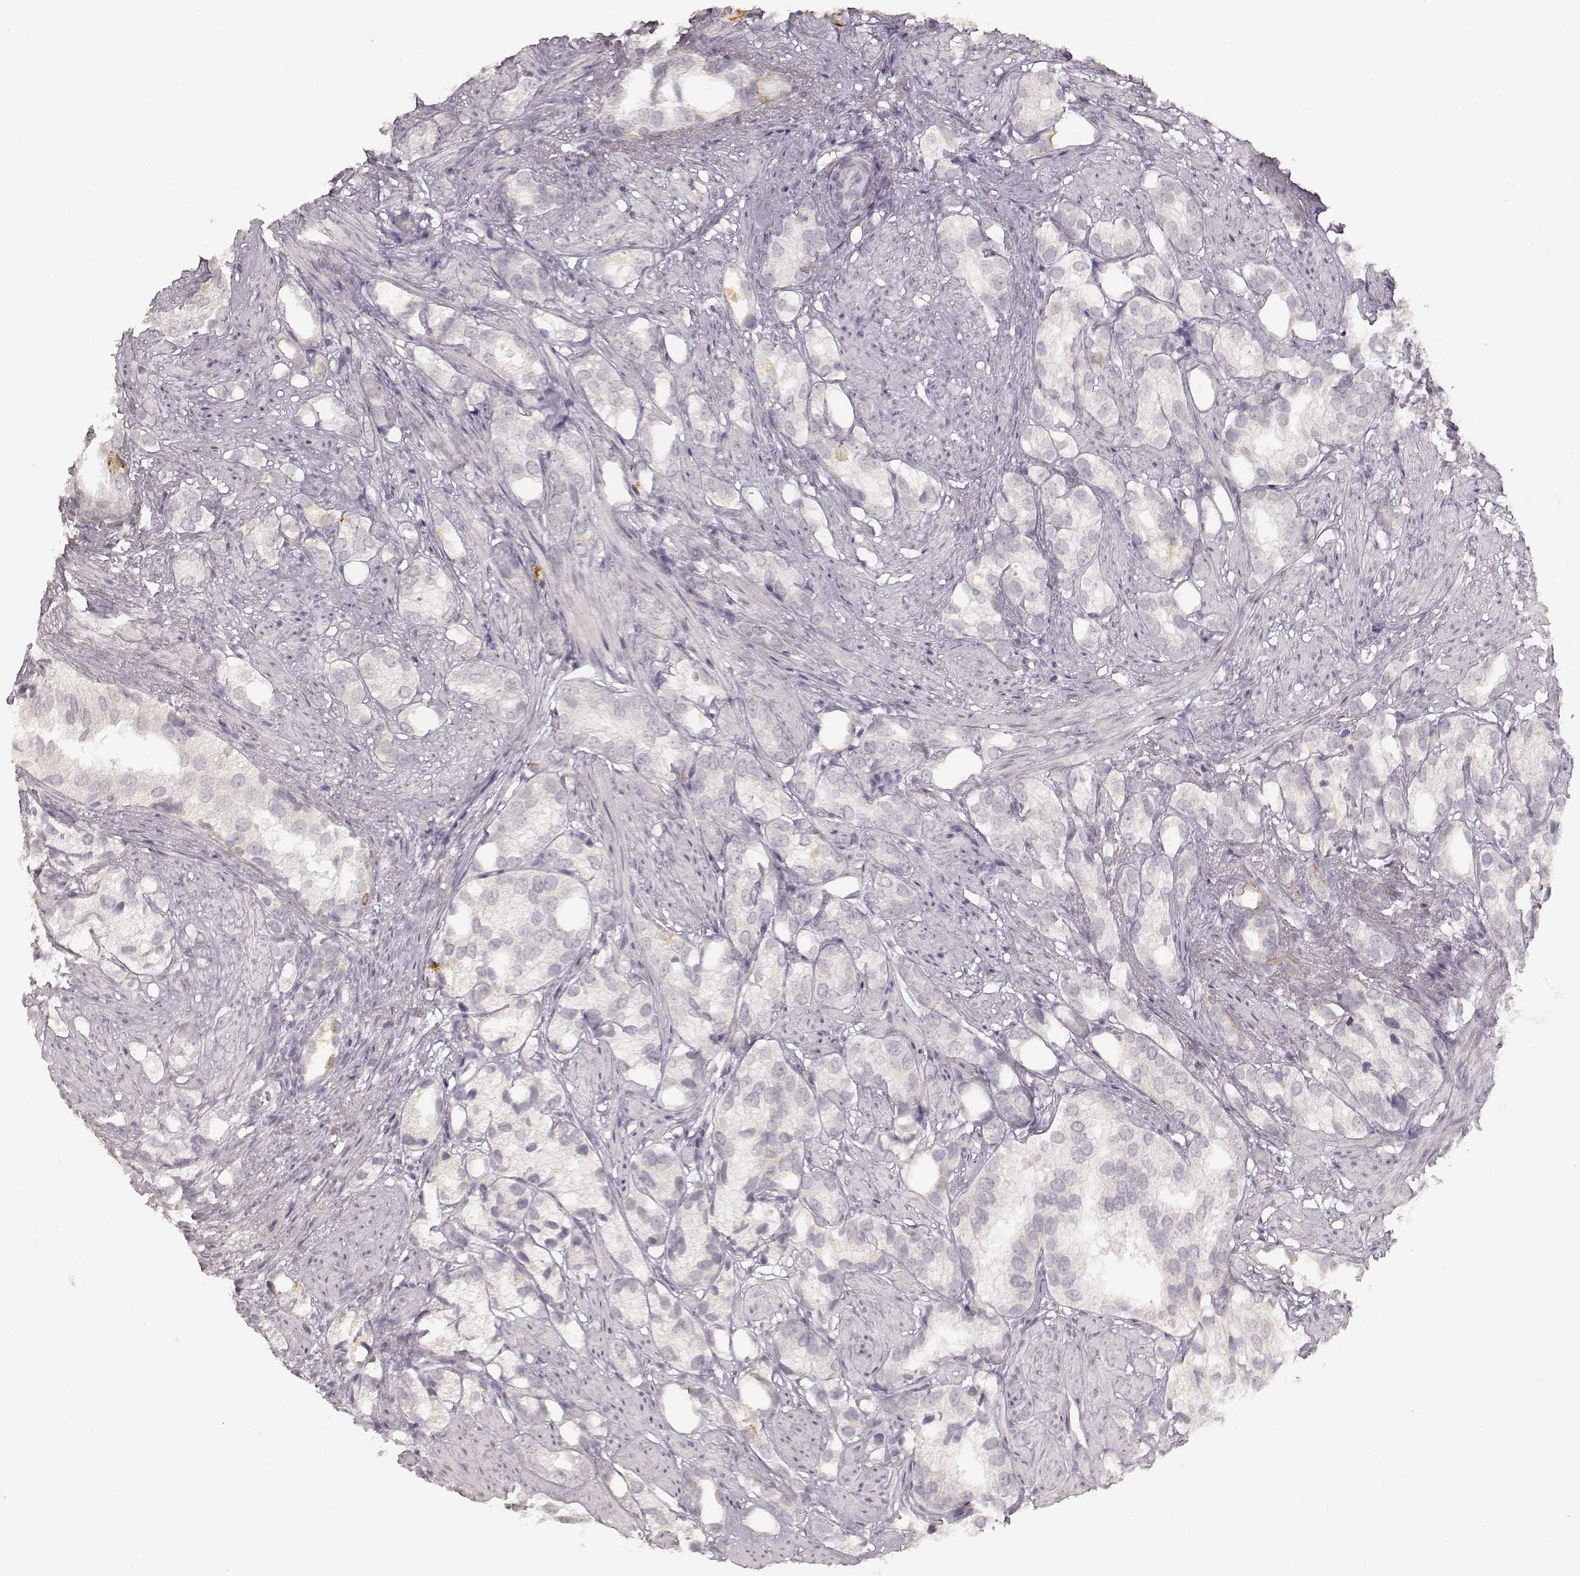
{"staining": {"intensity": "strong", "quantity": "<25%", "location": "cytoplasmic/membranous"}, "tissue": "prostate cancer", "cell_type": "Tumor cells", "image_type": "cancer", "snomed": [{"axis": "morphology", "description": "Adenocarcinoma, High grade"}, {"axis": "topography", "description": "Prostate"}], "caption": "DAB immunohistochemical staining of human prostate high-grade adenocarcinoma displays strong cytoplasmic/membranous protein expression in about <25% of tumor cells. The protein of interest is stained brown, and the nuclei are stained in blue (DAB (3,3'-diaminobenzidine) IHC with brightfield microscopy, high magnification).", "gene": "LAMC2", "patient": {"sex": "male", "age": 82}}